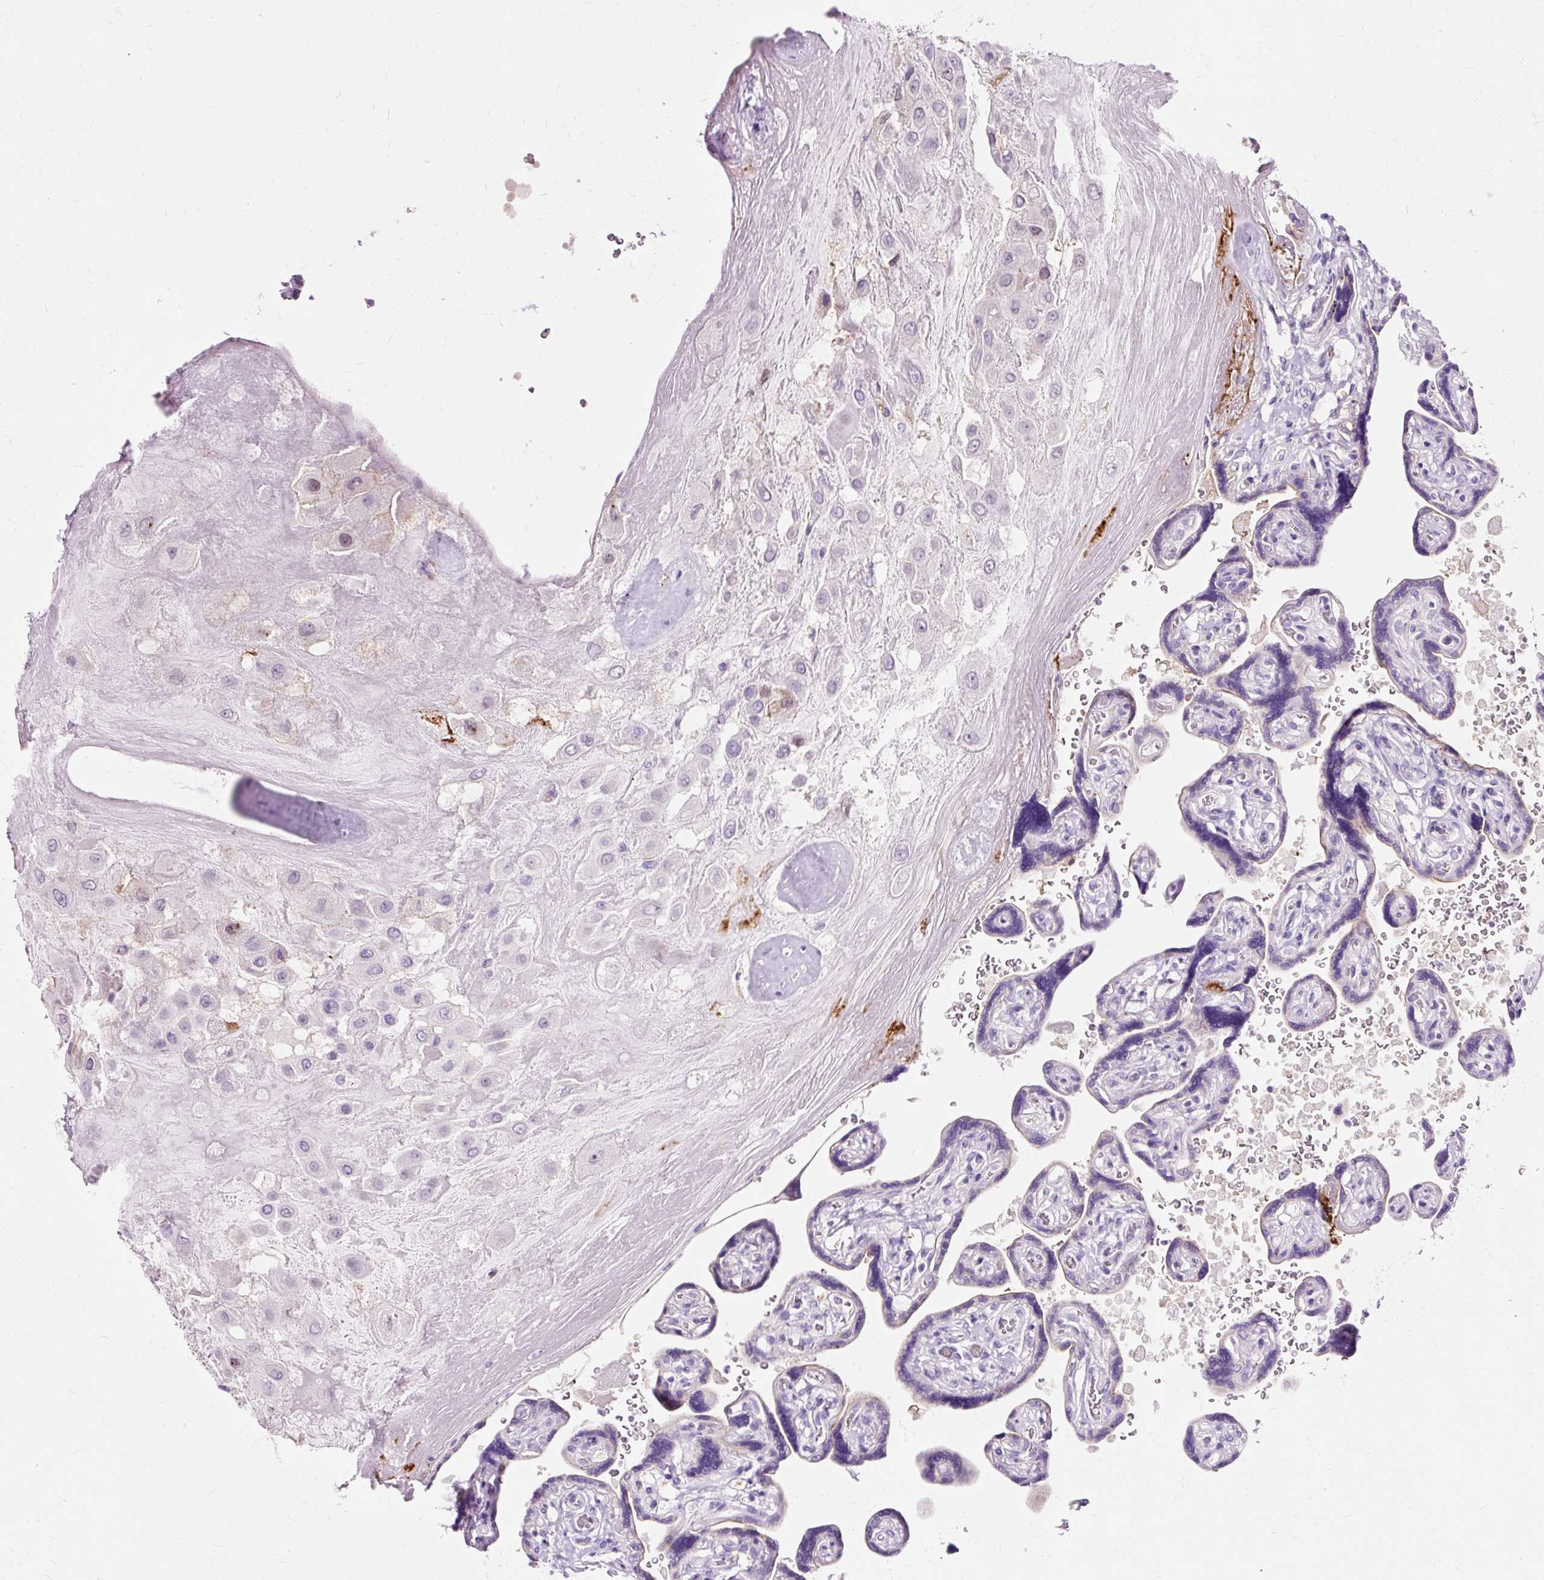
{"staining": {"intensity": "negative", "quantity": "none", "location": "none"}, "tissue": "placenta", "cell_type": "Decidual cells", "image_type": "normal", "snomed": [{"axis": "morphology", "description": "Normal tissue, NOS"}, {"axis": "topography", "description": "Placenta"}], "caption": "A micrograph of human placenta is negative for staining in decidual cells. (Stains: DAB immunohistochemistry with hematoxylin counter stain, Microscopy: brightfield microscopy at high magnification).", "gene": "CLDN25", "patient": {"sex": "female", "age": 32}}